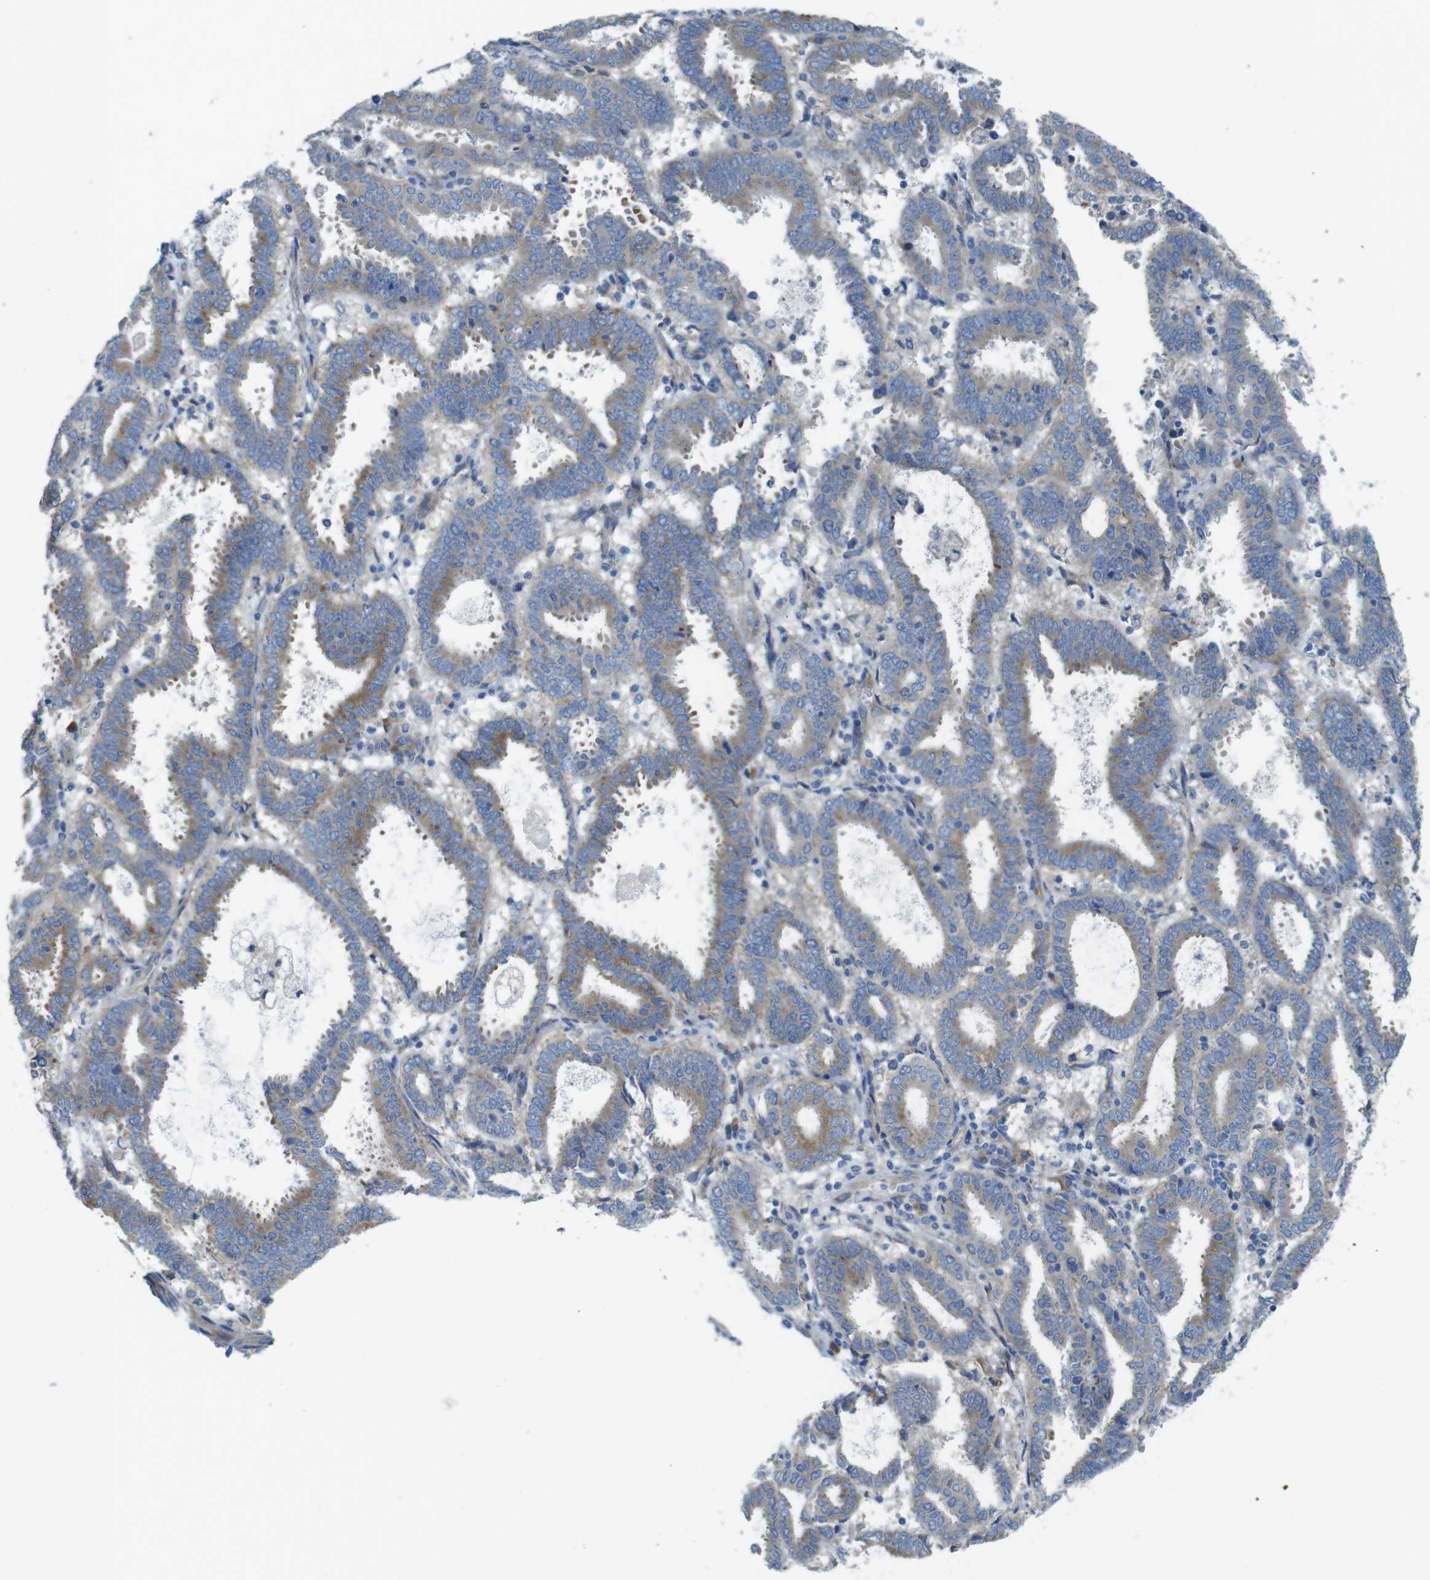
{"staining": {"intensity": "weak", "quantity": ">75%", "location": "cytoplasmic/membranous"}, "tissue": "endometrial cancer", "cell_type": "Tumor cells", "image_type": "cancer", "snomed": [{"axis": "morphology", "description": "Adenocarcinoma, NOS"}, {"axis": "topography", "description": "Uterus"}], "caption": "A low amount of weak cytoplasmic/membranous expression is identified in about >75% of tumor cells in endometrial cancer (adenocarcinoma) tissue.", "gene": "TMEM234", "patient": {"sex": "female", "age": 83}}